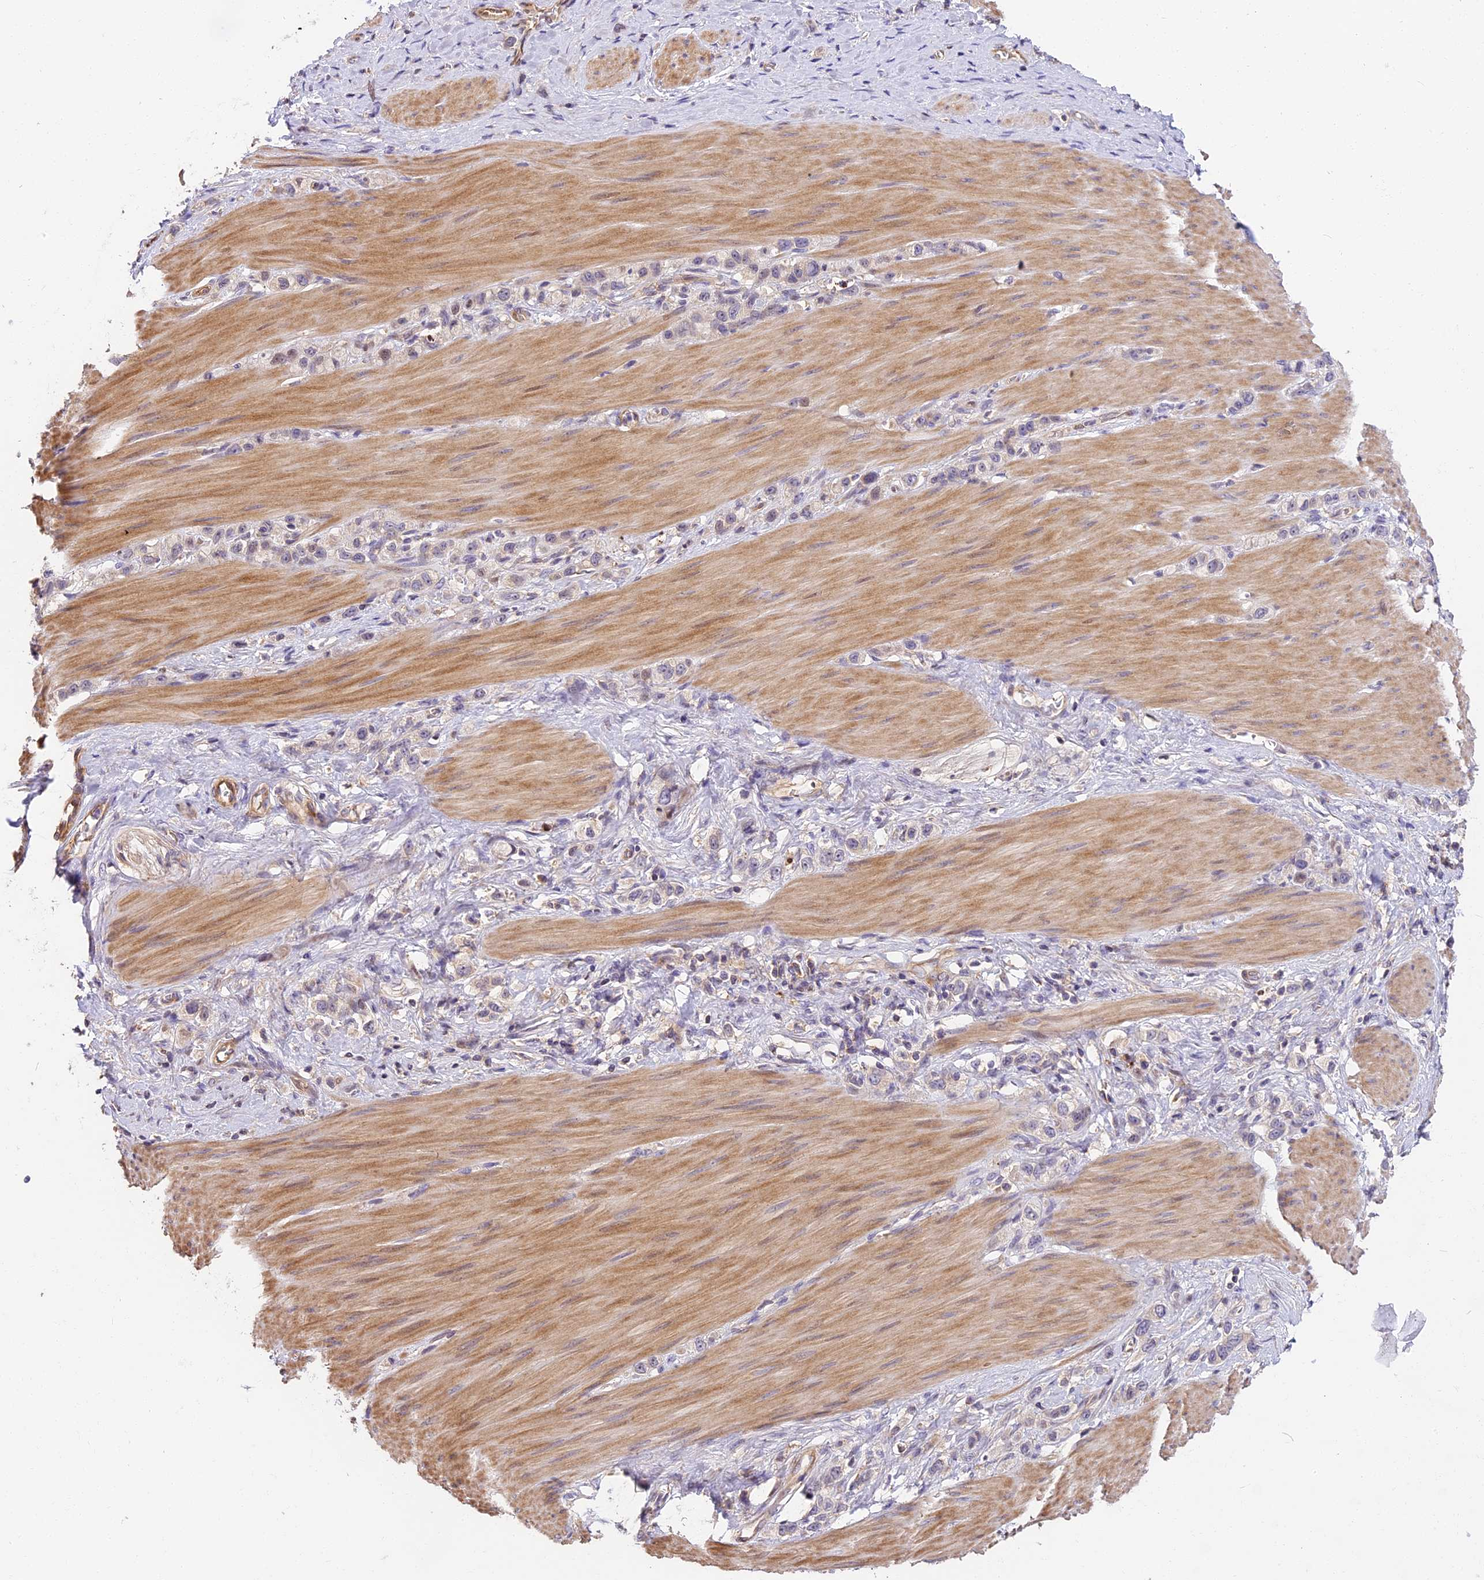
{"staining": {"intensity": "negative", "quantity": "none", "location": "none"}, "tissue": "stomach cancer", "cell_type": "Tumor cells", "image_type": "cancer", "snomed": [{"axis": "morphology", "description": "Adenocarcinoma, NOS"}, {"axis": "topography", "description": "Stomach"}], "caption": "High magnification brightfield microscopy of adenocarcinoma (stomach) stained with DAB (3,3'-diaminobenzidine) (brown) and counterstained with hematoxylin (blue): tumor cells show no significant staining.", "gene": "ARHGAP17", "patient": {"sex": "female", "age": 65}}